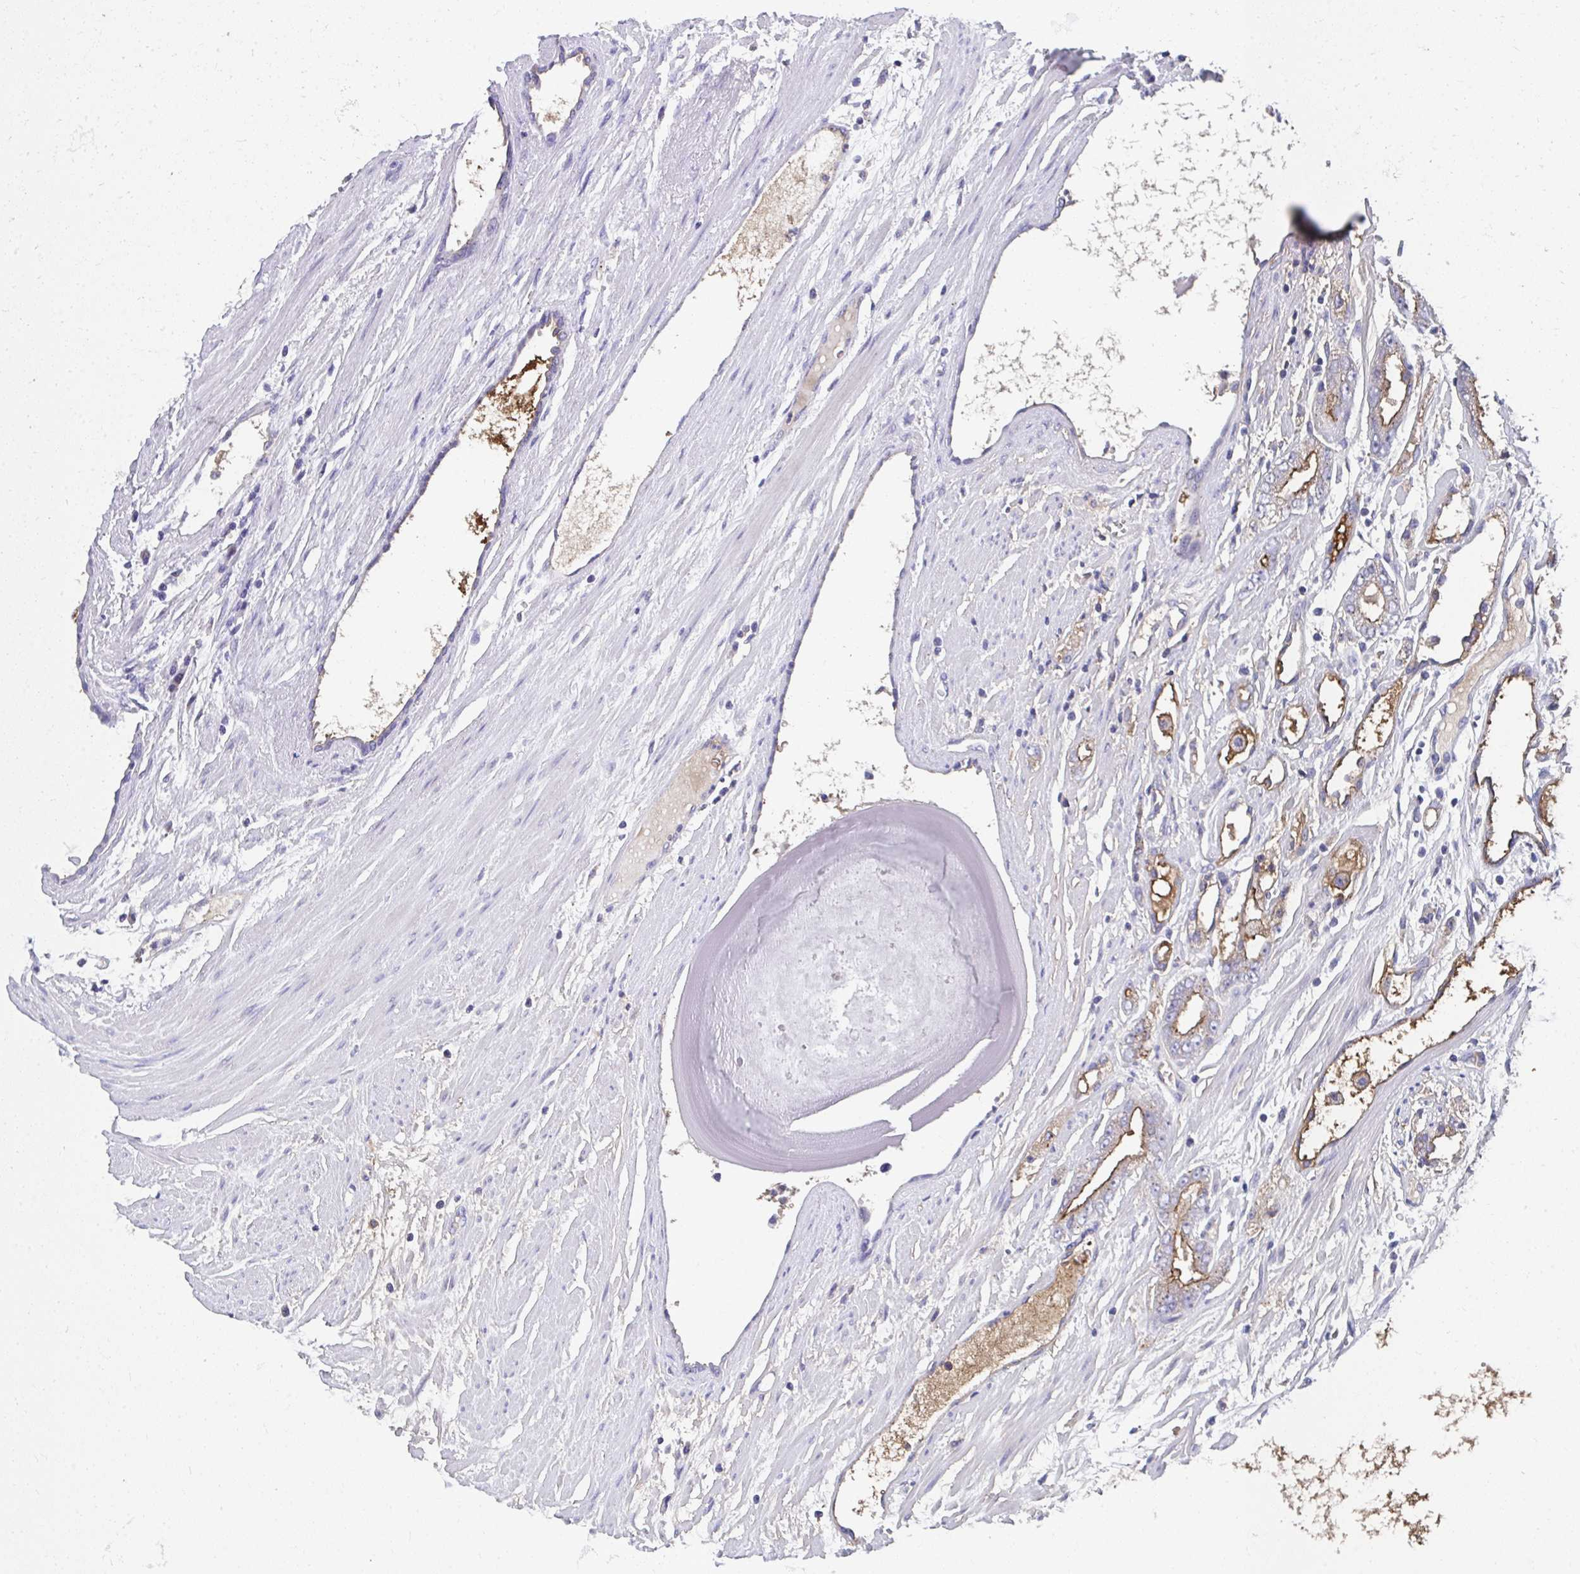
{"staining": {"intensity": "moderate", "quantity": "25%-75%", "location": "cytoplasmic/membranous"}, "tissue": "prostate cancer", "cell_type": "Tumor cells", "image_type": "cancer", "snomed": [{"axis": "morphology", "description": "Adenocarcinoma, High grade"}, {"axis": "topography", "description": "Prostate"}], "caption": "Tumor cells exhibit medium levels of moderate cytoplasmic/membranous positivity in approximately 25%-75% of cells in human prostate cancer. Using DAB (brown) and hematoxylin (blue) stains, captured at high magnification using brightfield microscopy.", "gene": "TMPRSS2", "patient": {"sex": "male", "age": 68}}